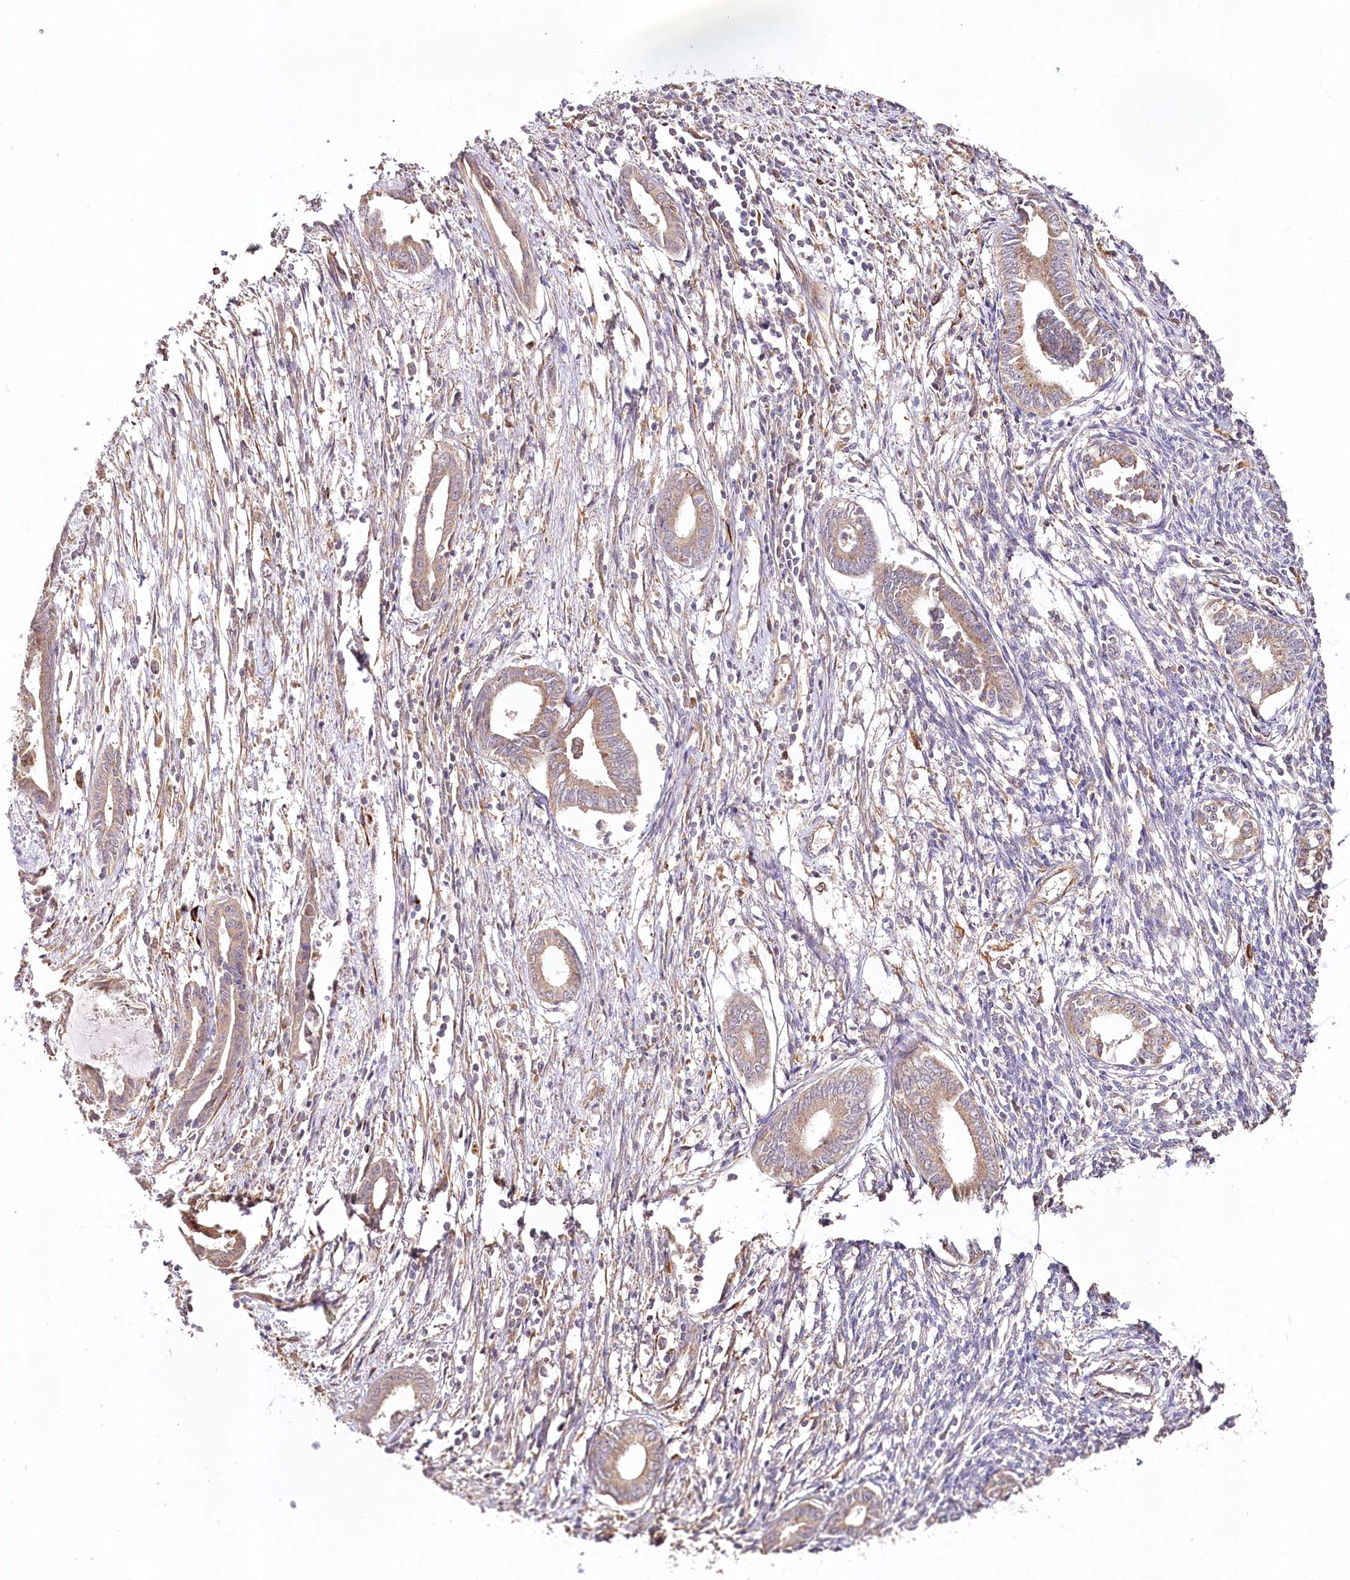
{"staining": {"intensity": "negative", "quantity": "none", "location": "none"}, "tissue": "endometrium", "cell_type": "Cells in endometrial stroma", "image_type": "normal", "snomed": [{"axis": "morphology", "description": "Normal tissue, NOS"}, {"axis": "topography", "description": "Endometrium"}], "caption": "Immunohistochemical staining of unremarkable endometrium exhibits no significant staining in cells in endometrial stroma. (IHC, brightfield microscopy, high magnification).", "gene": "DMXL1", "patient": {"sex": "female", "age": 56}}